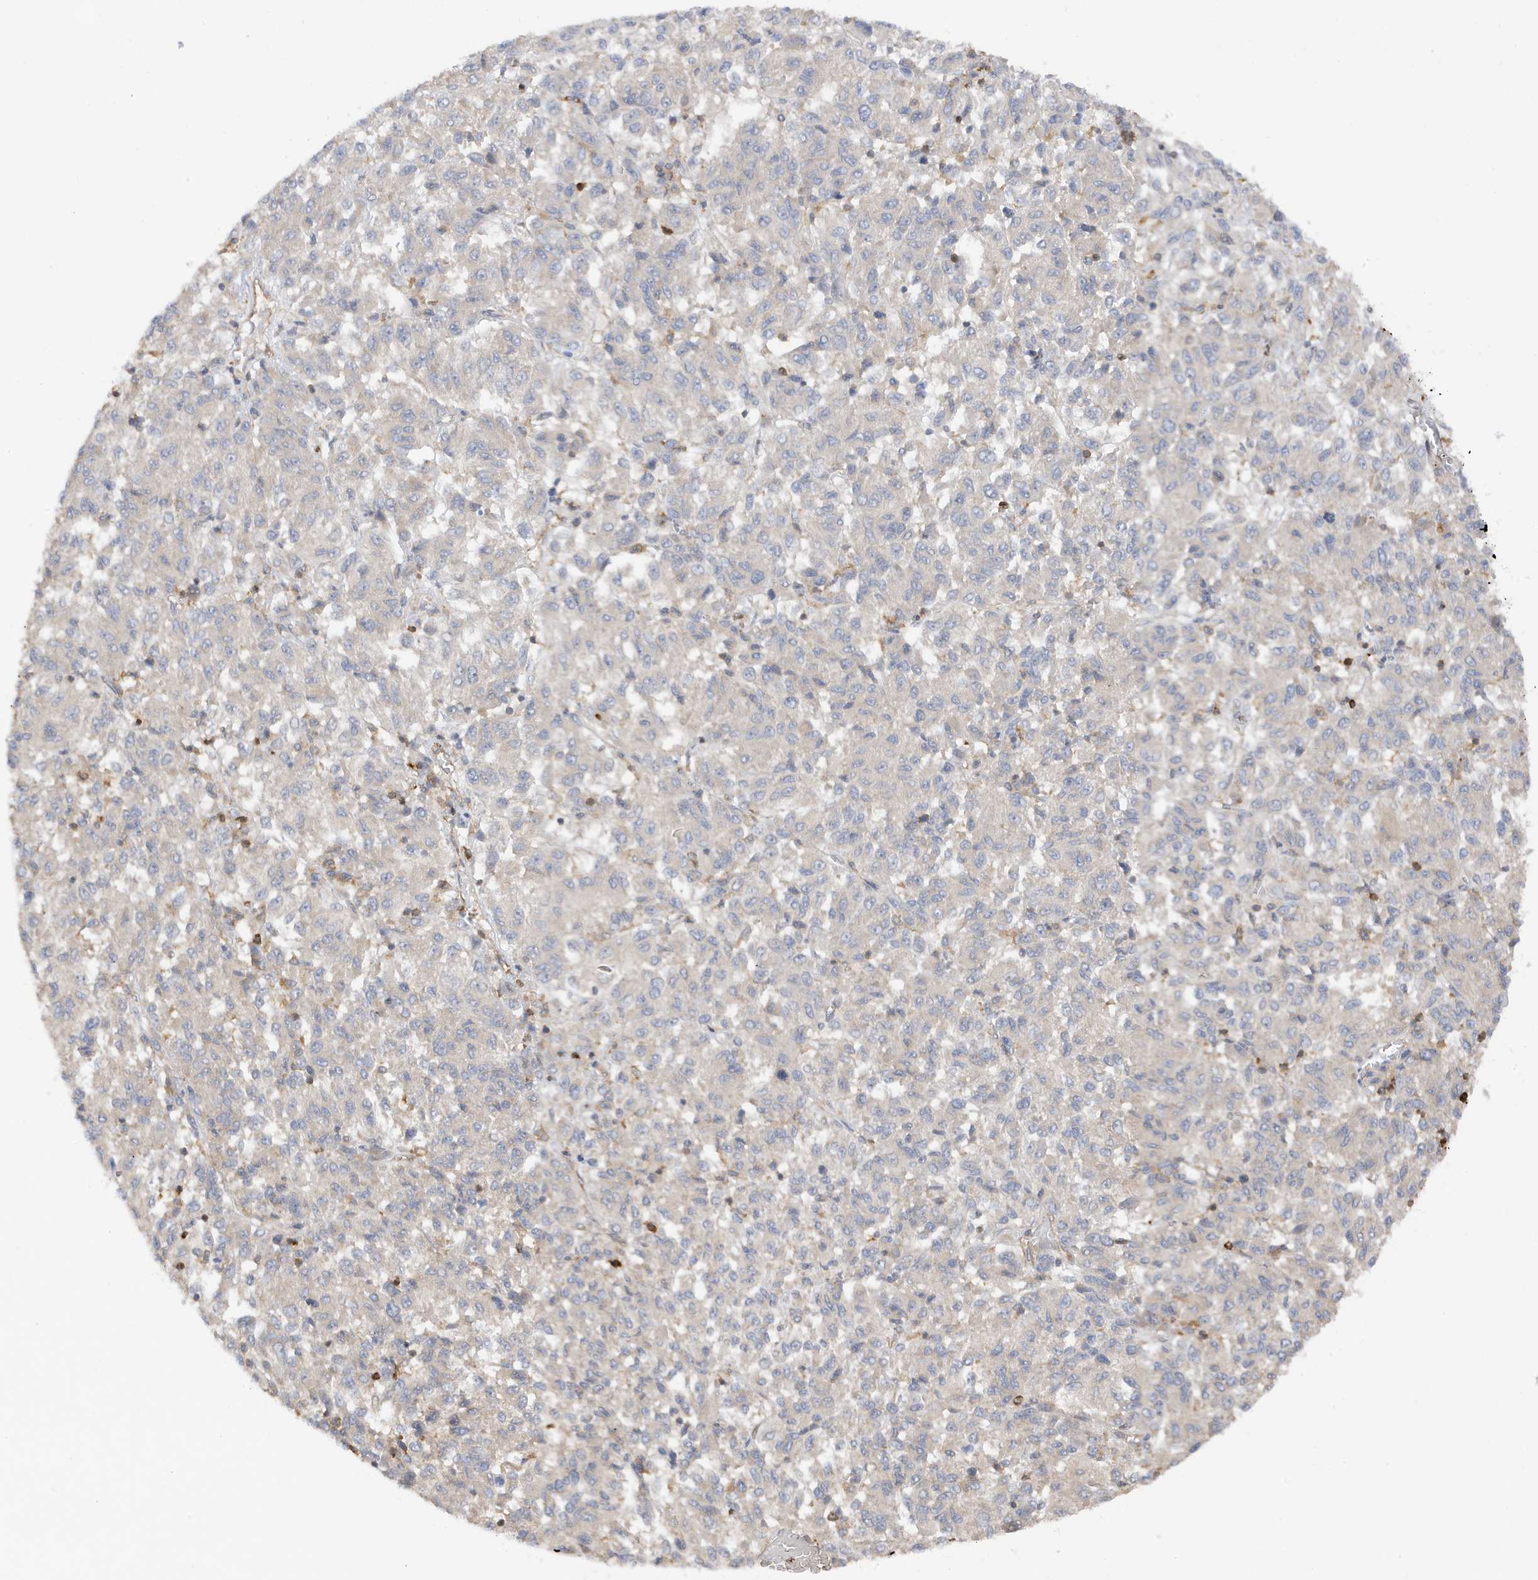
{"staining": {"intensity": "negative", "quantity": "none", "location": "none"}, "tissue": "melanoma", "cell_type": "Tumor cells", "image_type": "cancer", "snomed": [{"axis": "morphology", "description": "Malignant melanoma, Metastatic site"}, {"axis": "topography", "description": "Lung"}], "caption": "Human melanoma stained for a protein using immunohistochemistry (IHC) demonstrates no staining in tumor cells.", "gene": "PHACTR2", "patient": {"sex": "male", "age": 64}}